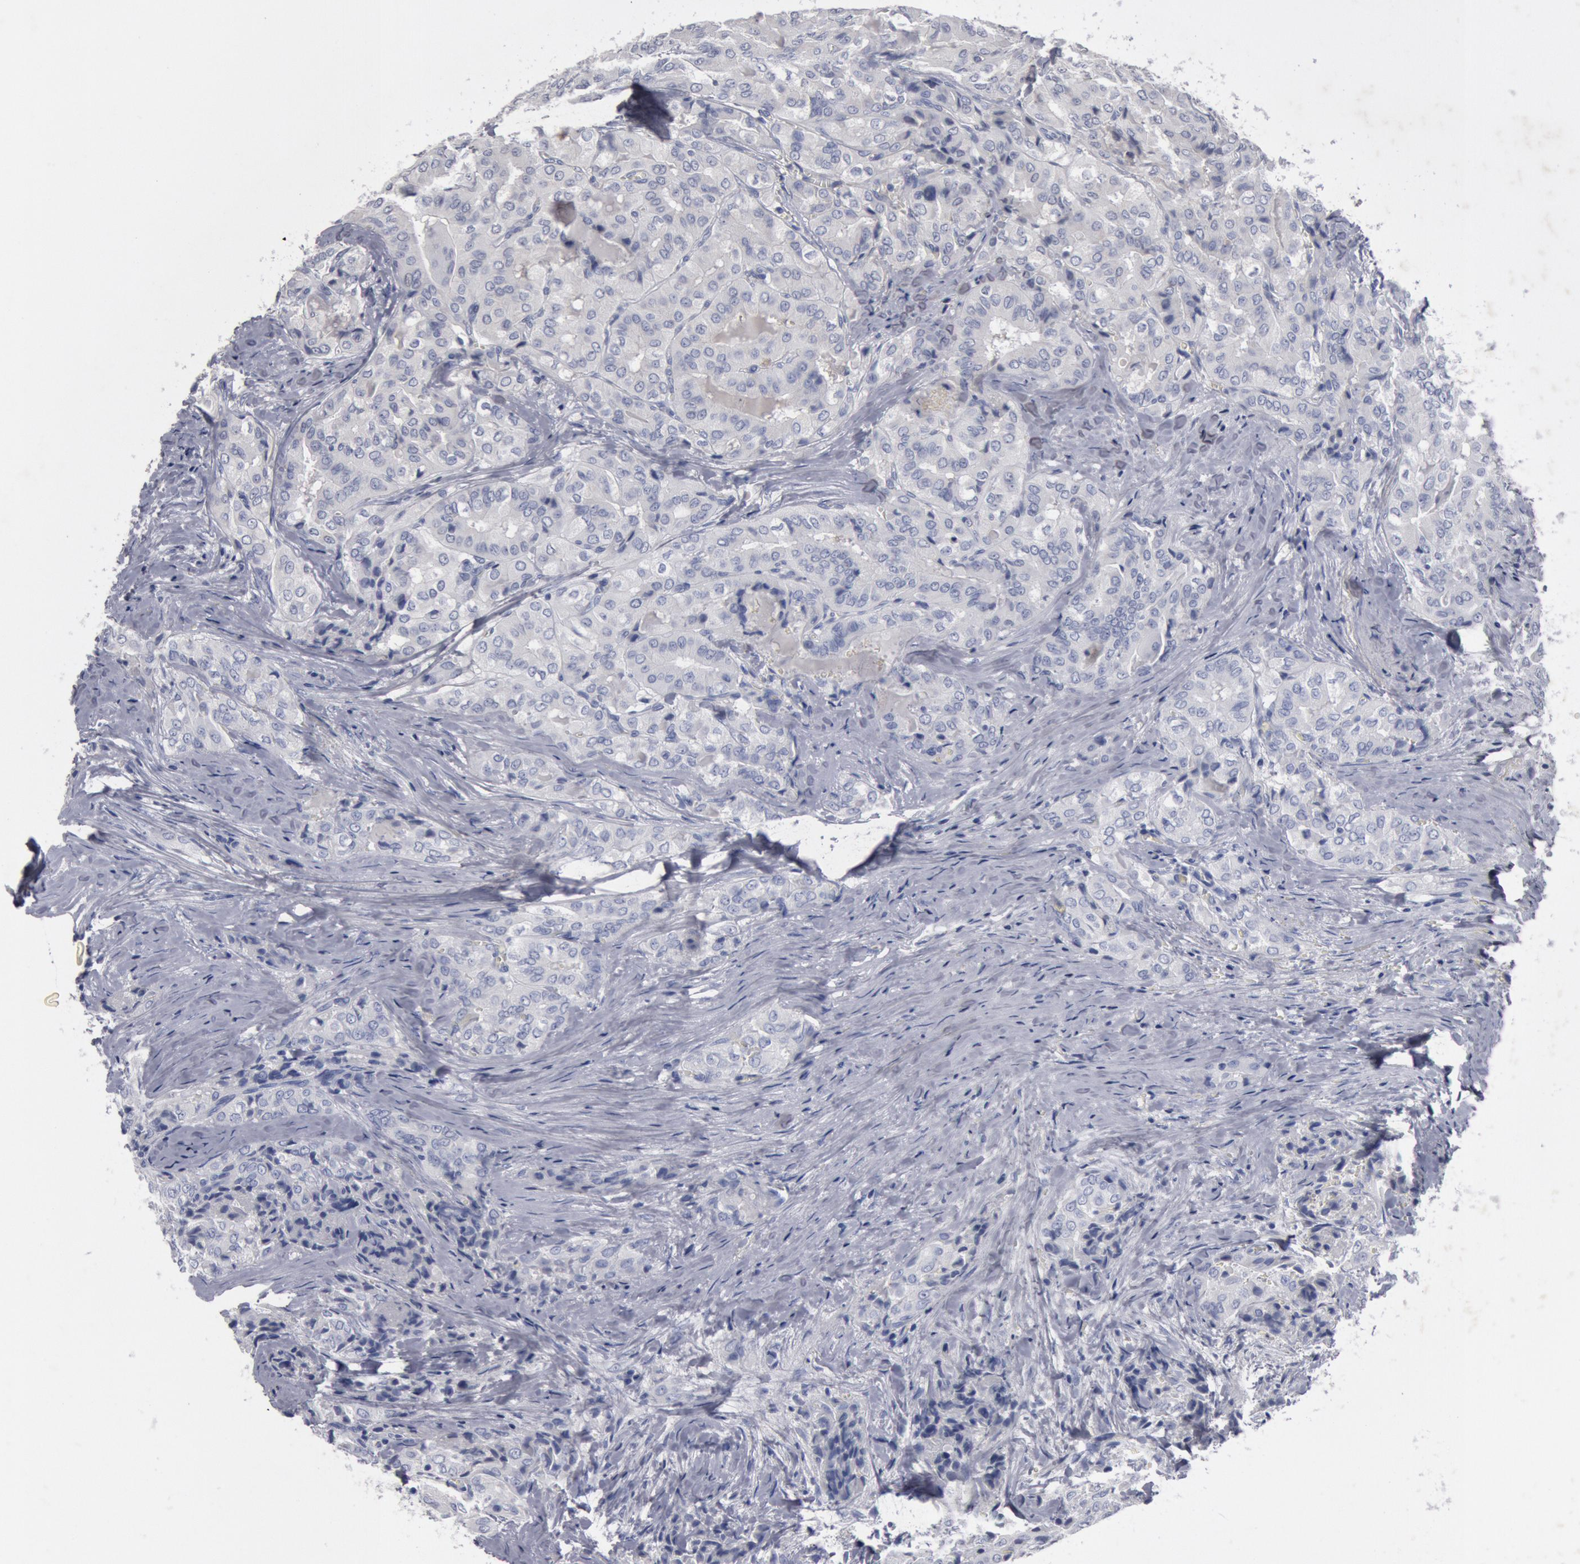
{"staining": {"intensity": "negative", "quantity": "none", "location": "none"}, "tissue": "thyroid cancer", "cell_type": "Tumor cells", "image_type": "cancer", "snomed": [{"axis": "morphology", "description": "Papillary adenocarcinoma, NOS"}, {"axis": "topography", "description": "Thyroid gland"}], "caption": "Immunohistochemistry micrograph of papillary adenocarcinoma (thyroid) stained for a protein (brown), which reveals no positivity in tumor cells. (Stains: DAB (3,3'-diaminobenzidine) IHC with hematoxylin counter stain, Microscopy: brightfield microscopy at high magnification).", "gene": "FOXA2", "patient": {"sex": "female", "age": 71}}